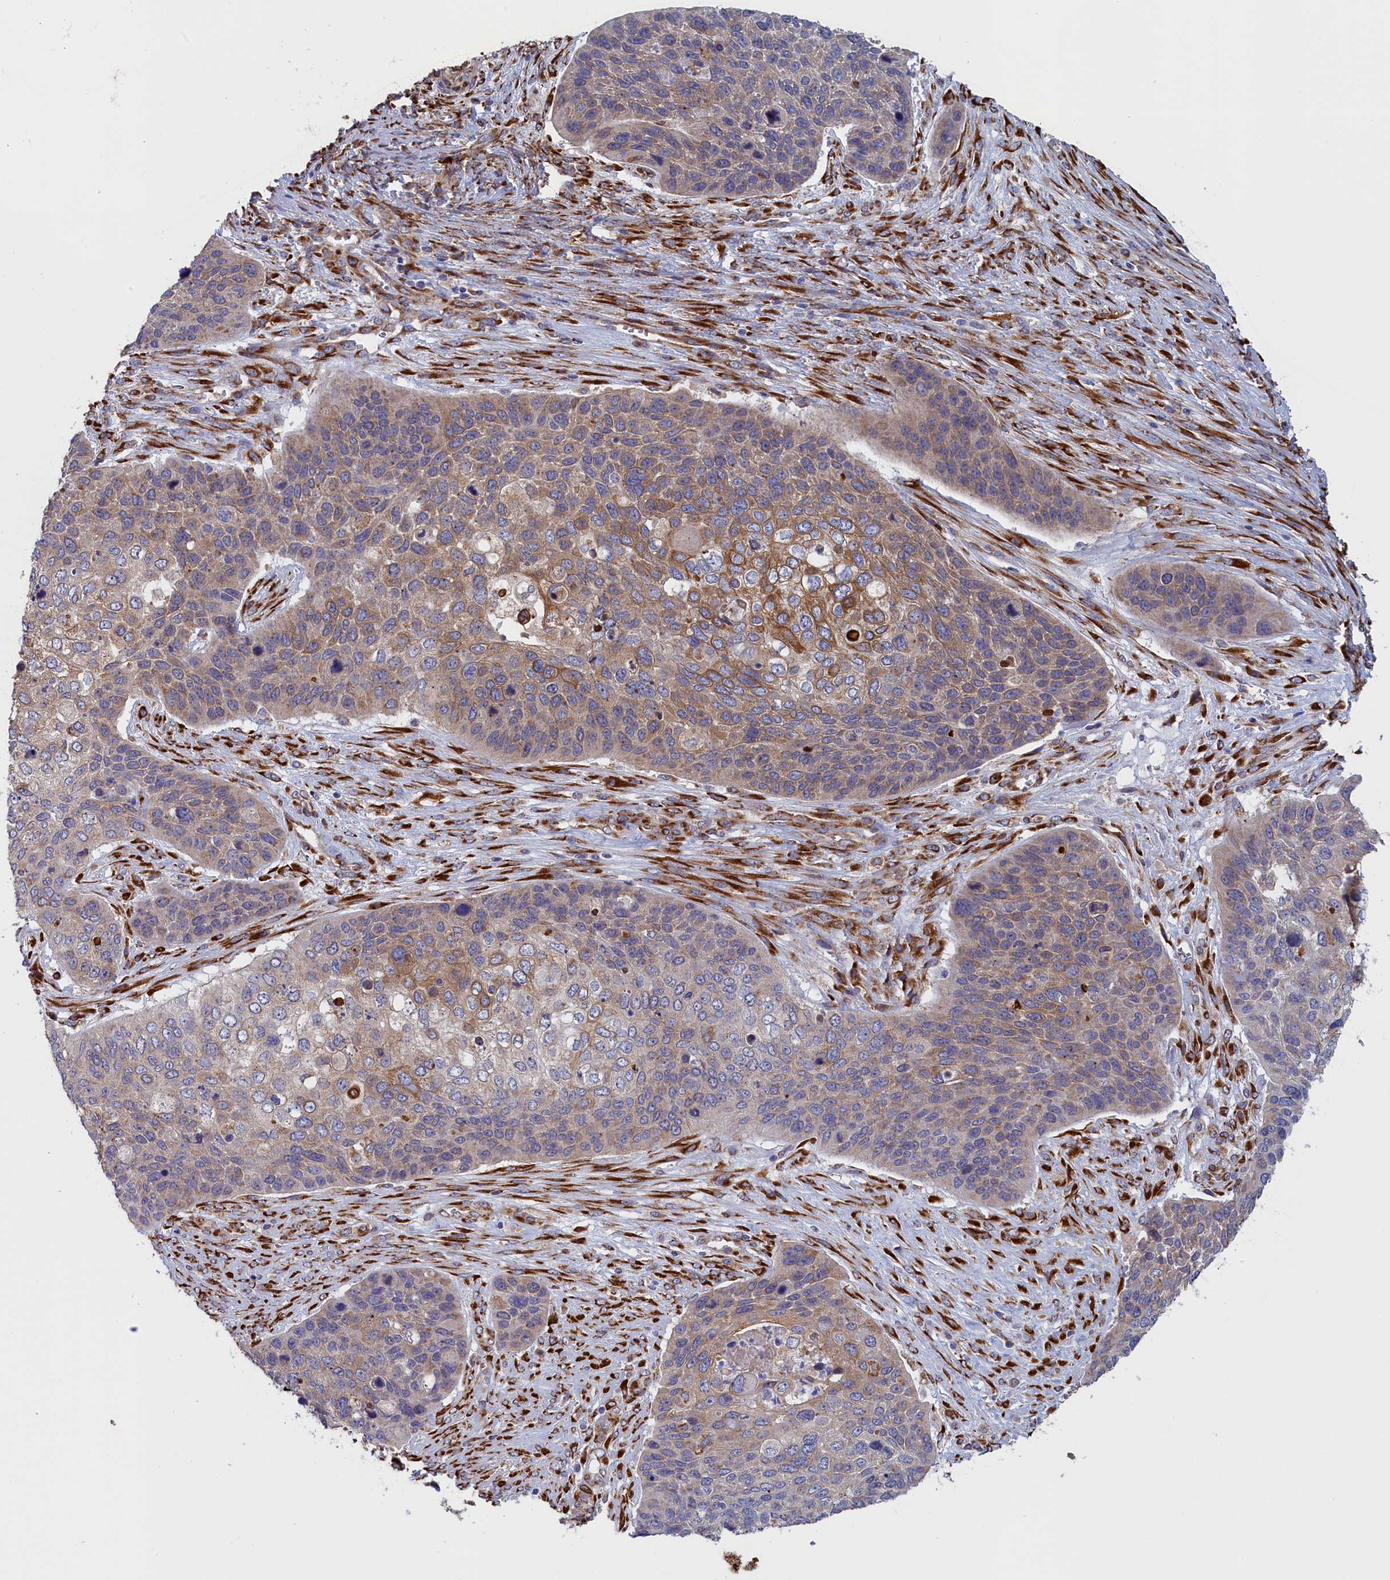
{"staining": {"intensity": "moderate", "quantity": "25%-75%", "location": "cytoplasmic/membranous"}, "tissue": "skin cancer", "cell_type": "Tumor cells", "image_type": "cancer", "snomed": [{"axis": "morphology", "description": "Basal cell carcinoma"}, {"axis": "topography", "description": "Skin"}], "caption": "Immunohistochemistry (IHC) of skin basal cell carcinoma exhibits medium levels of moderate cytoplasmic/membranous positivity in approximately 25%-75% of tumor cells.", "gene": "CCDC68", "patient": {"sex": "female", "age": 74}}